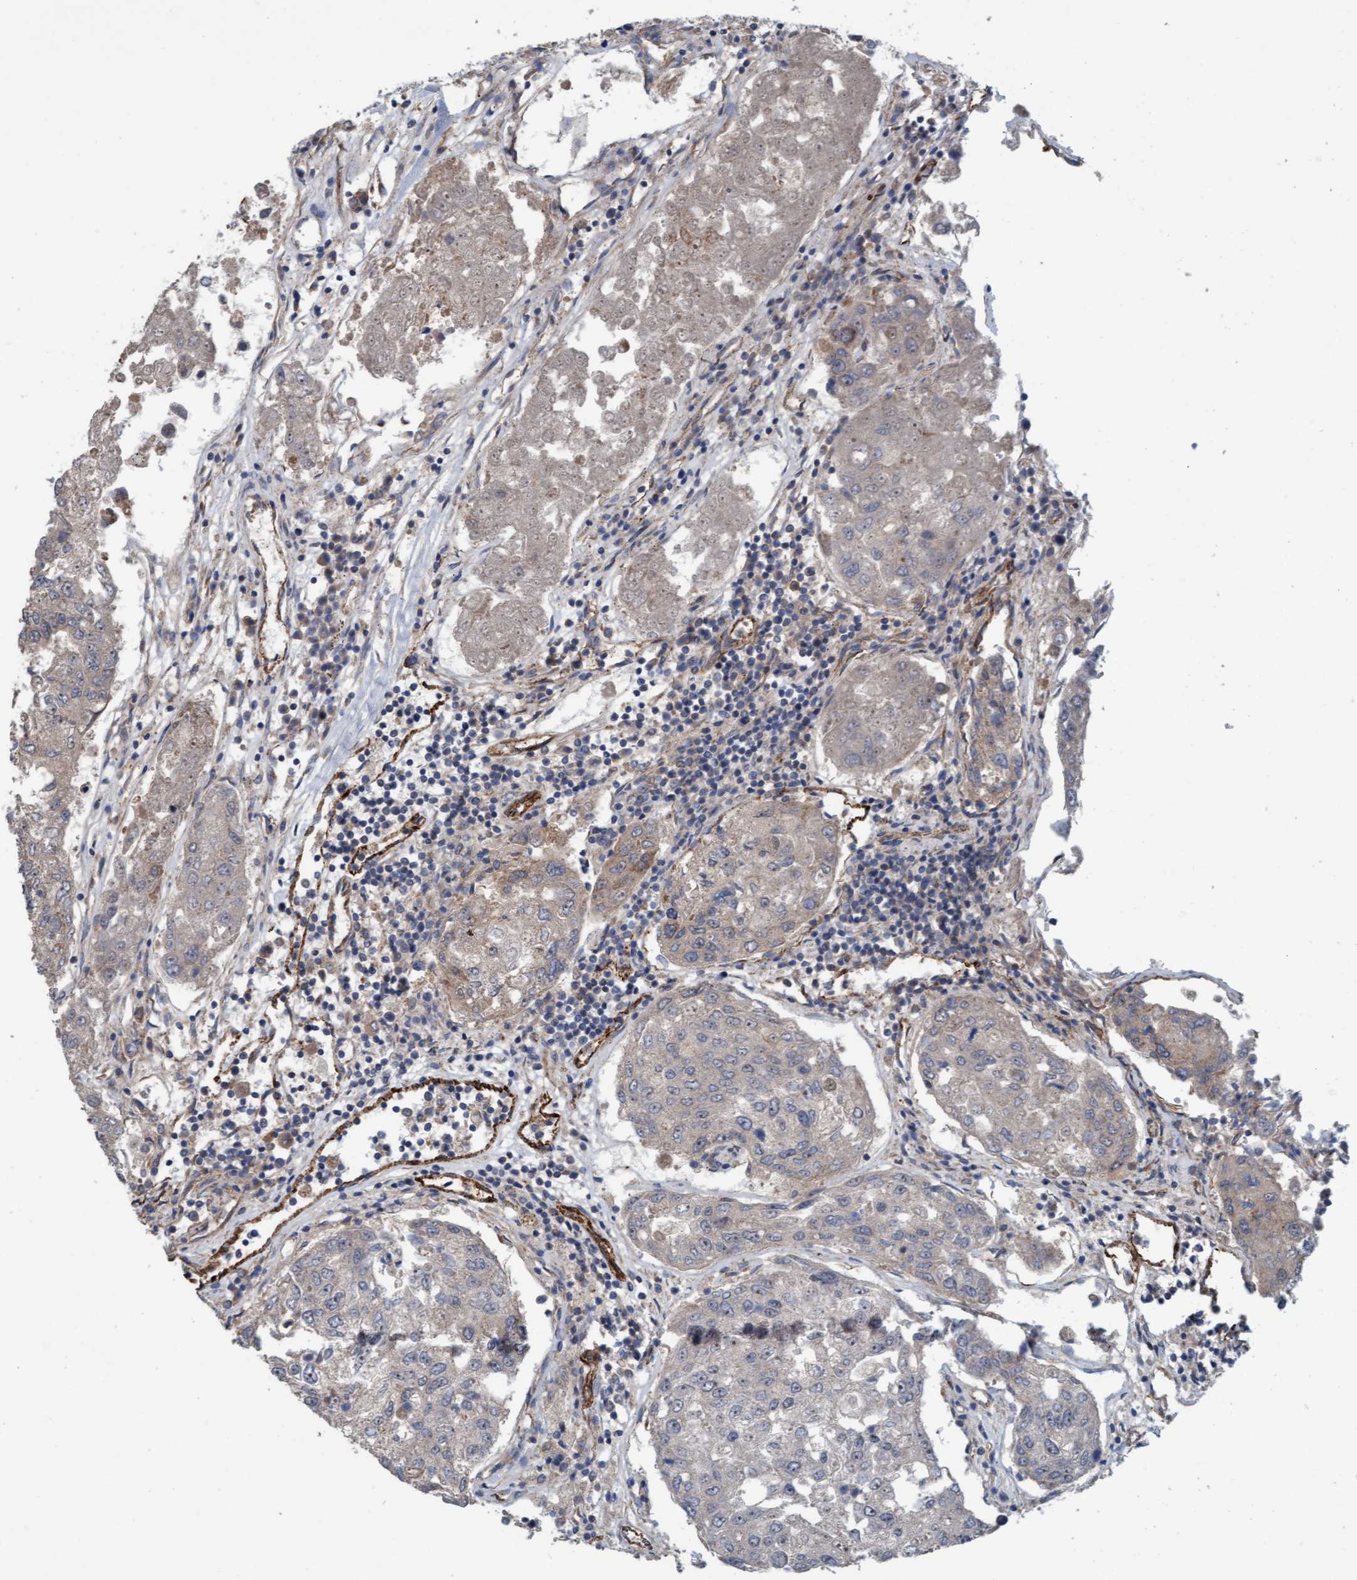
{"staining": {"intensity": "weak", "quantity": "<25%", "location": "cytoplasmic/membranous"}, "tissue": "urothelial cancer", "cell_type": "Tumor cells", "image_type": "cancer", "snomed": [{"axis": "morphology", "description": "Urothelial carcinoma, High grade"}, {"axis": "topography", "description": "Lymph node"}, {"axis": "topography", "description": "Urinary bladder"}], "caption": "The immunohistochemistry micrograph has no significant positivity in tumor cells of high-grade urothelial carcinoma tissue.", "gene": "ZNF566", "patient": {"sex": "male", "age": 51}}